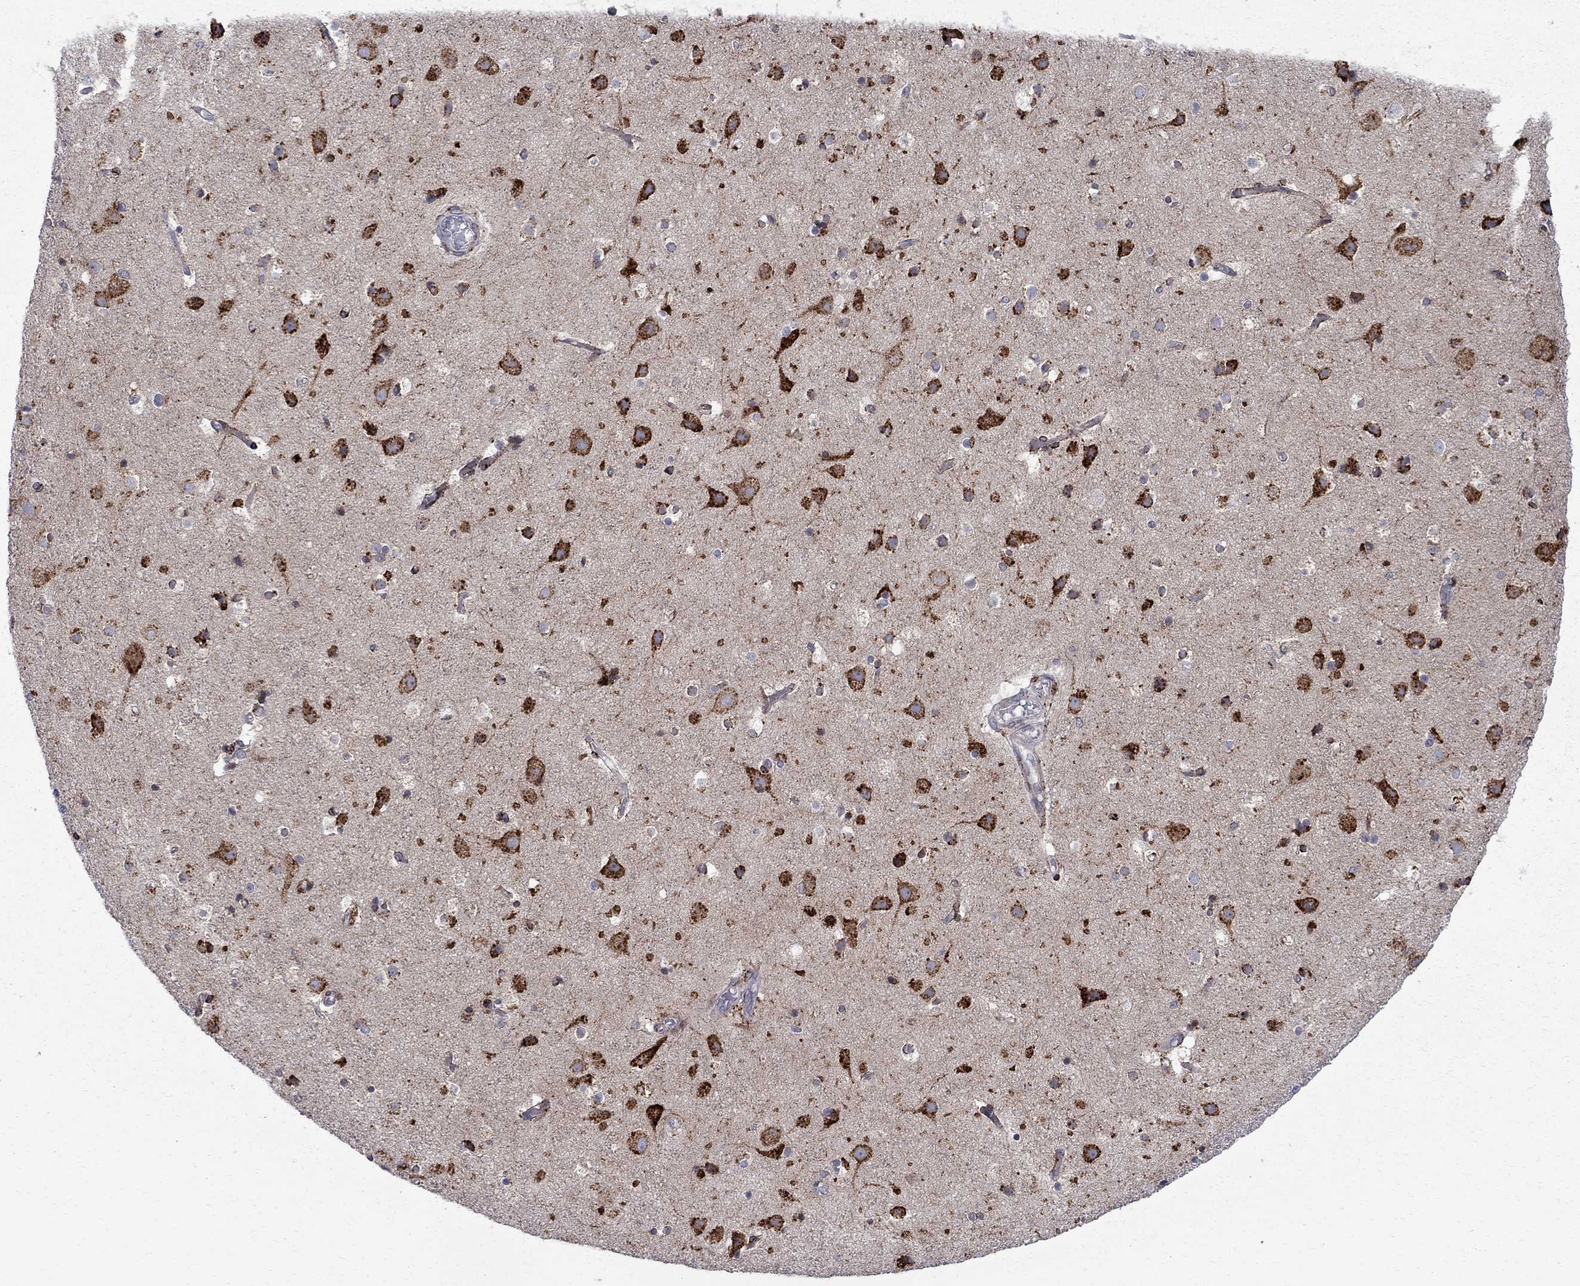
{"staining": {"intensity": "weak", "quantity": "25%-75%", "location": "cytoplasmic/membranous"}, "tissue": "cerebral cortex", "cell_type": "Endothelial cells", "image_type": "normal", "snomed": [{"axis": "morphology", "description": "Normal tissue, NOS"}, {"axis": "topography", "description": "Cerebral cortex"}], "caption": "Immunohistochemical staining of benign human cerebral cortex exhibits 25%-75% levels of weak cytoplasmic/membranous protein expression in approximately 25%-75% of endothelial cells. (brown staining indicates protein expression, while blue staining denotes nuclei).", "gene": "CAB39L", "patient": {"sex": "female", "age": 52}}